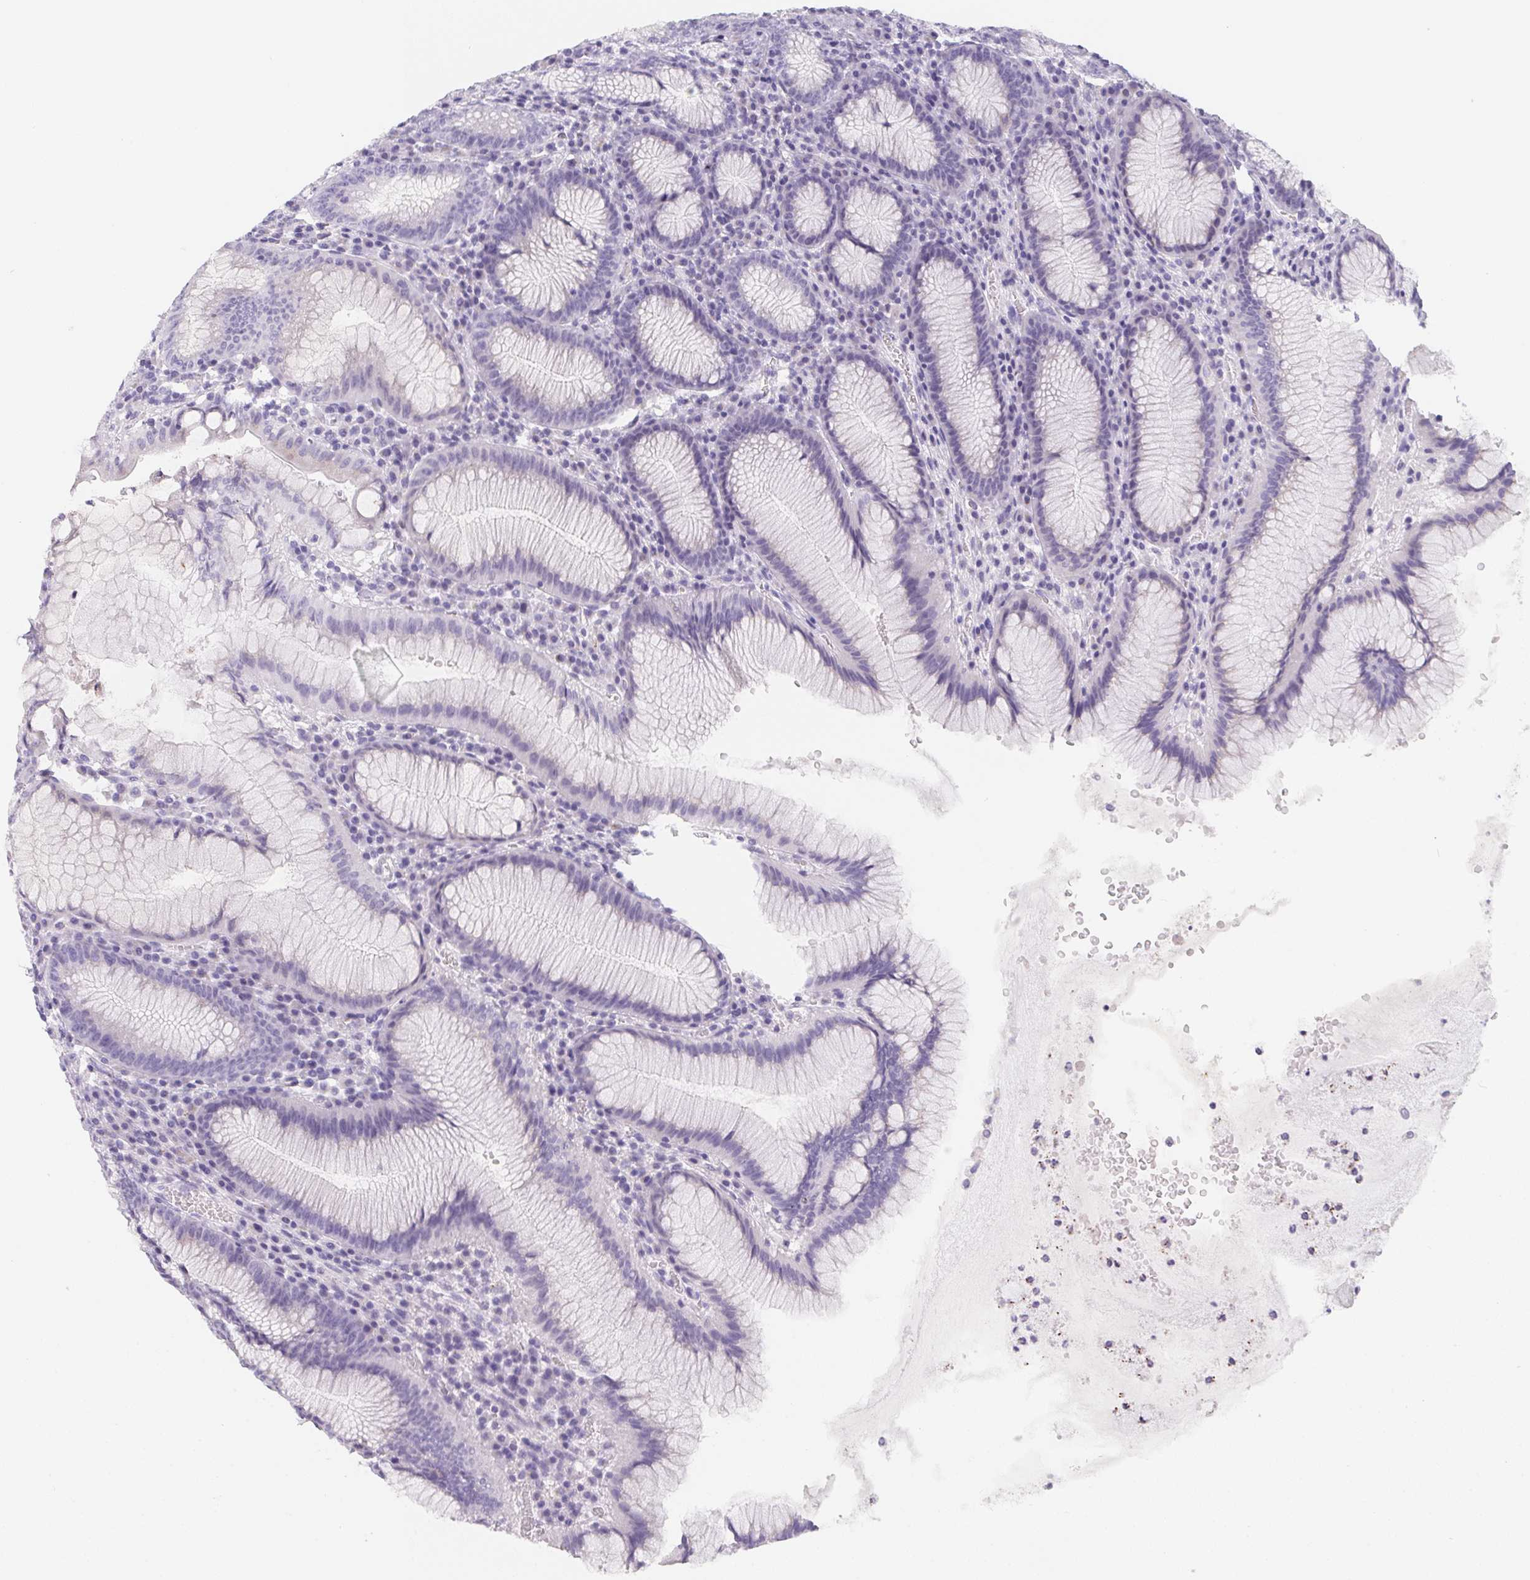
{"staining": {"intensity": "negative", "quantity": "none", "location": "none"}, "tissue": "stomach", "cell_type": "Glandular cells", "image_type": "normal", "snomed": [{"axis": "morphology", "description": "Normal tissue, NOS"}, {"axis": "topography", "description": "Stomach"}], "caption": "A micrograph of human stomach is negative for staining in glandular cells. (Stains: DAB (3,3'-diaminobenzidine) immunohistochemistry with hematoxylin counter stain, Microscopy: brightfield microscopy at high magnification).", "gene": "MAP1A", "patient": {"sex": "male", "age": 55}}